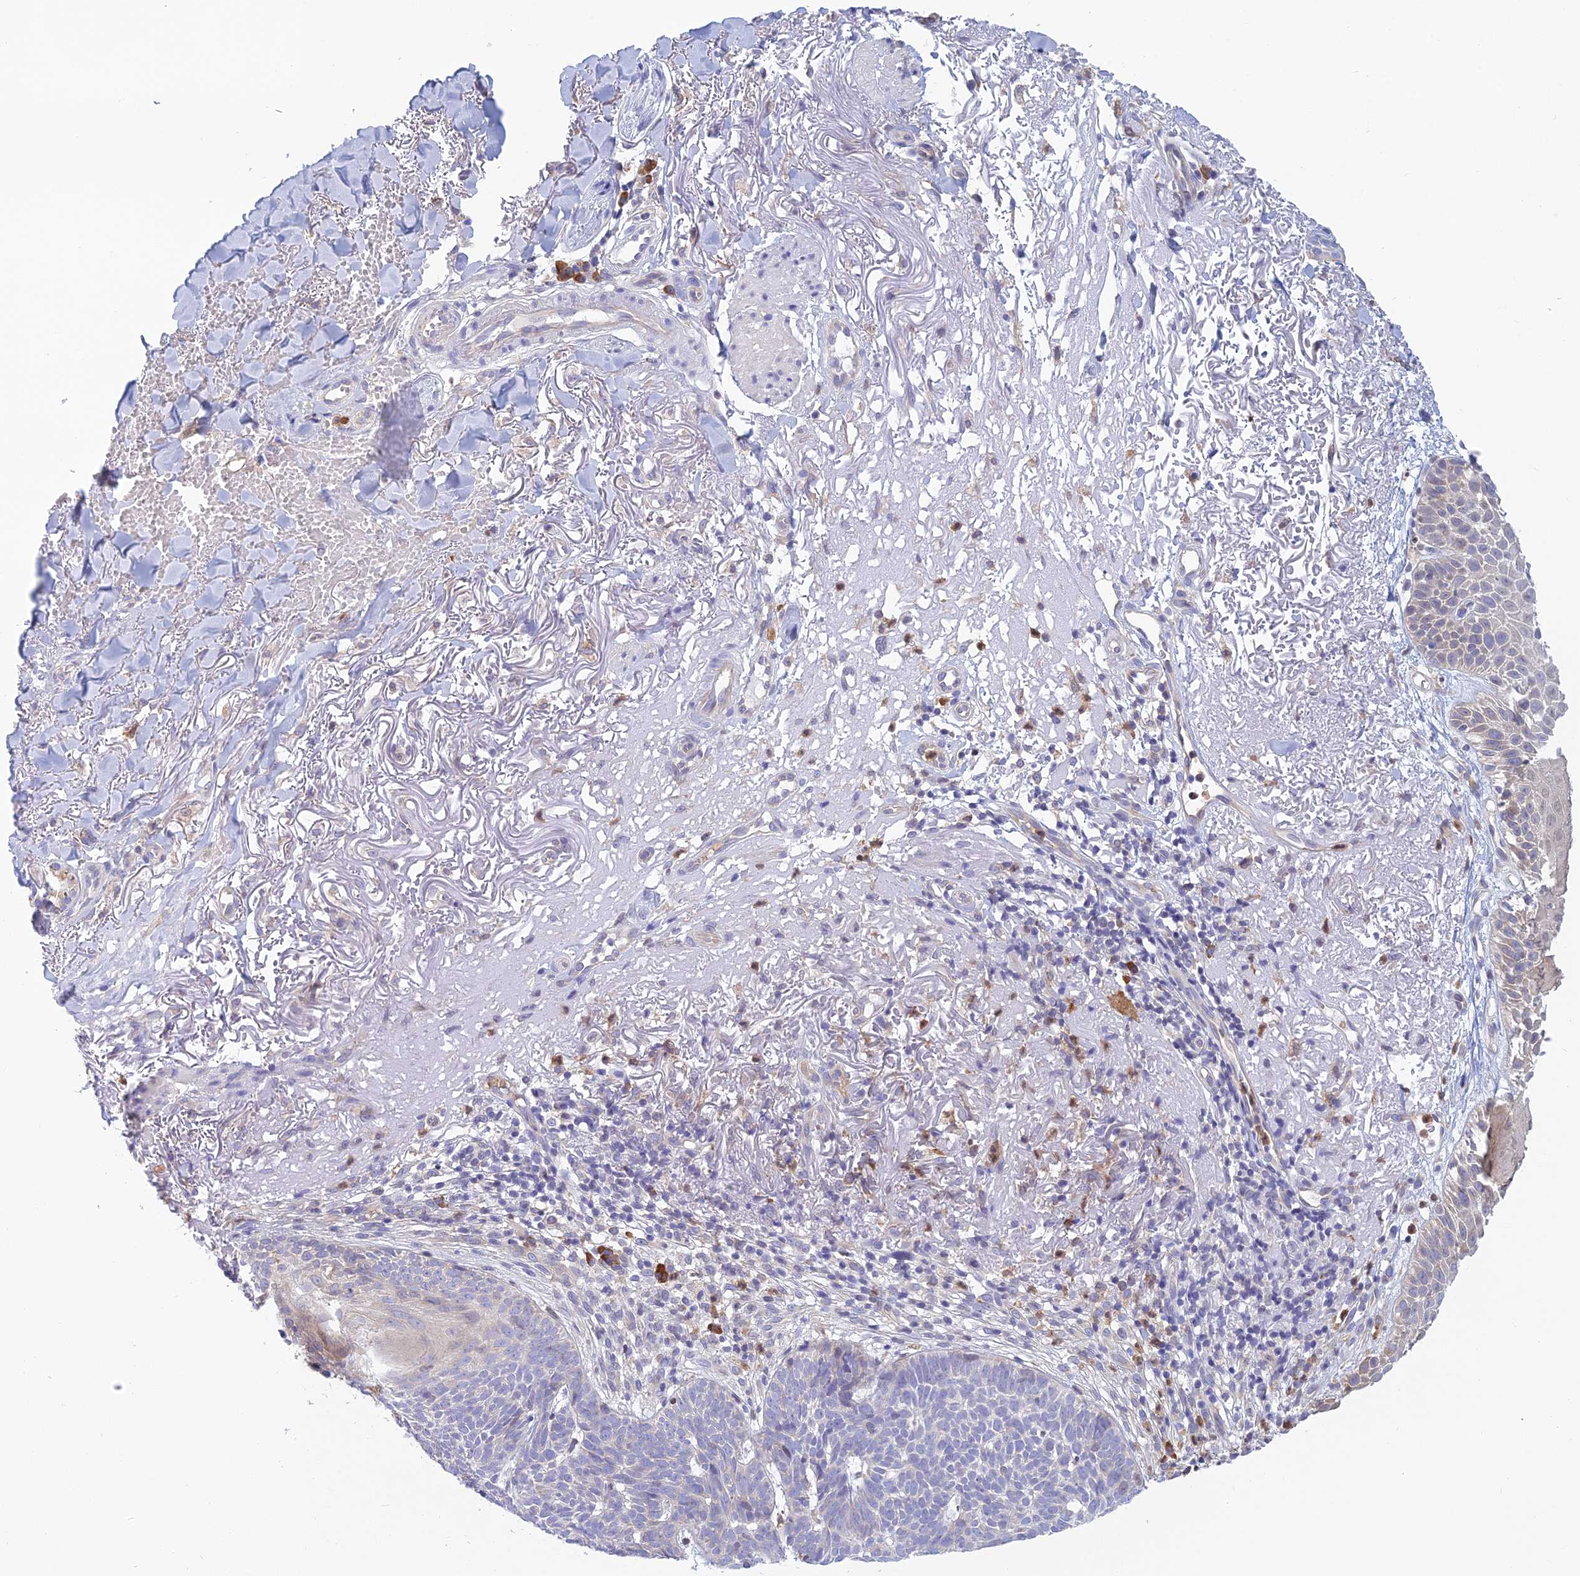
{"staining": {"intensity": "negative", "quantity": "none", "location": "none"}, "tissue": "skin cancer", "cell_type": "Tumor cells", "image_type": "cancer", "snomed": [{"axis": "morphology", "description": "Basal cell carcinoma"}, {"axis": "topography", "description": "Skin"}], "caption": "An IHC histopathology image of skin cancer is shown. There is no staining in tumor cells of skin cancer.", "gene": "HM13", "patient": {"sex": "female", "age": 78}}